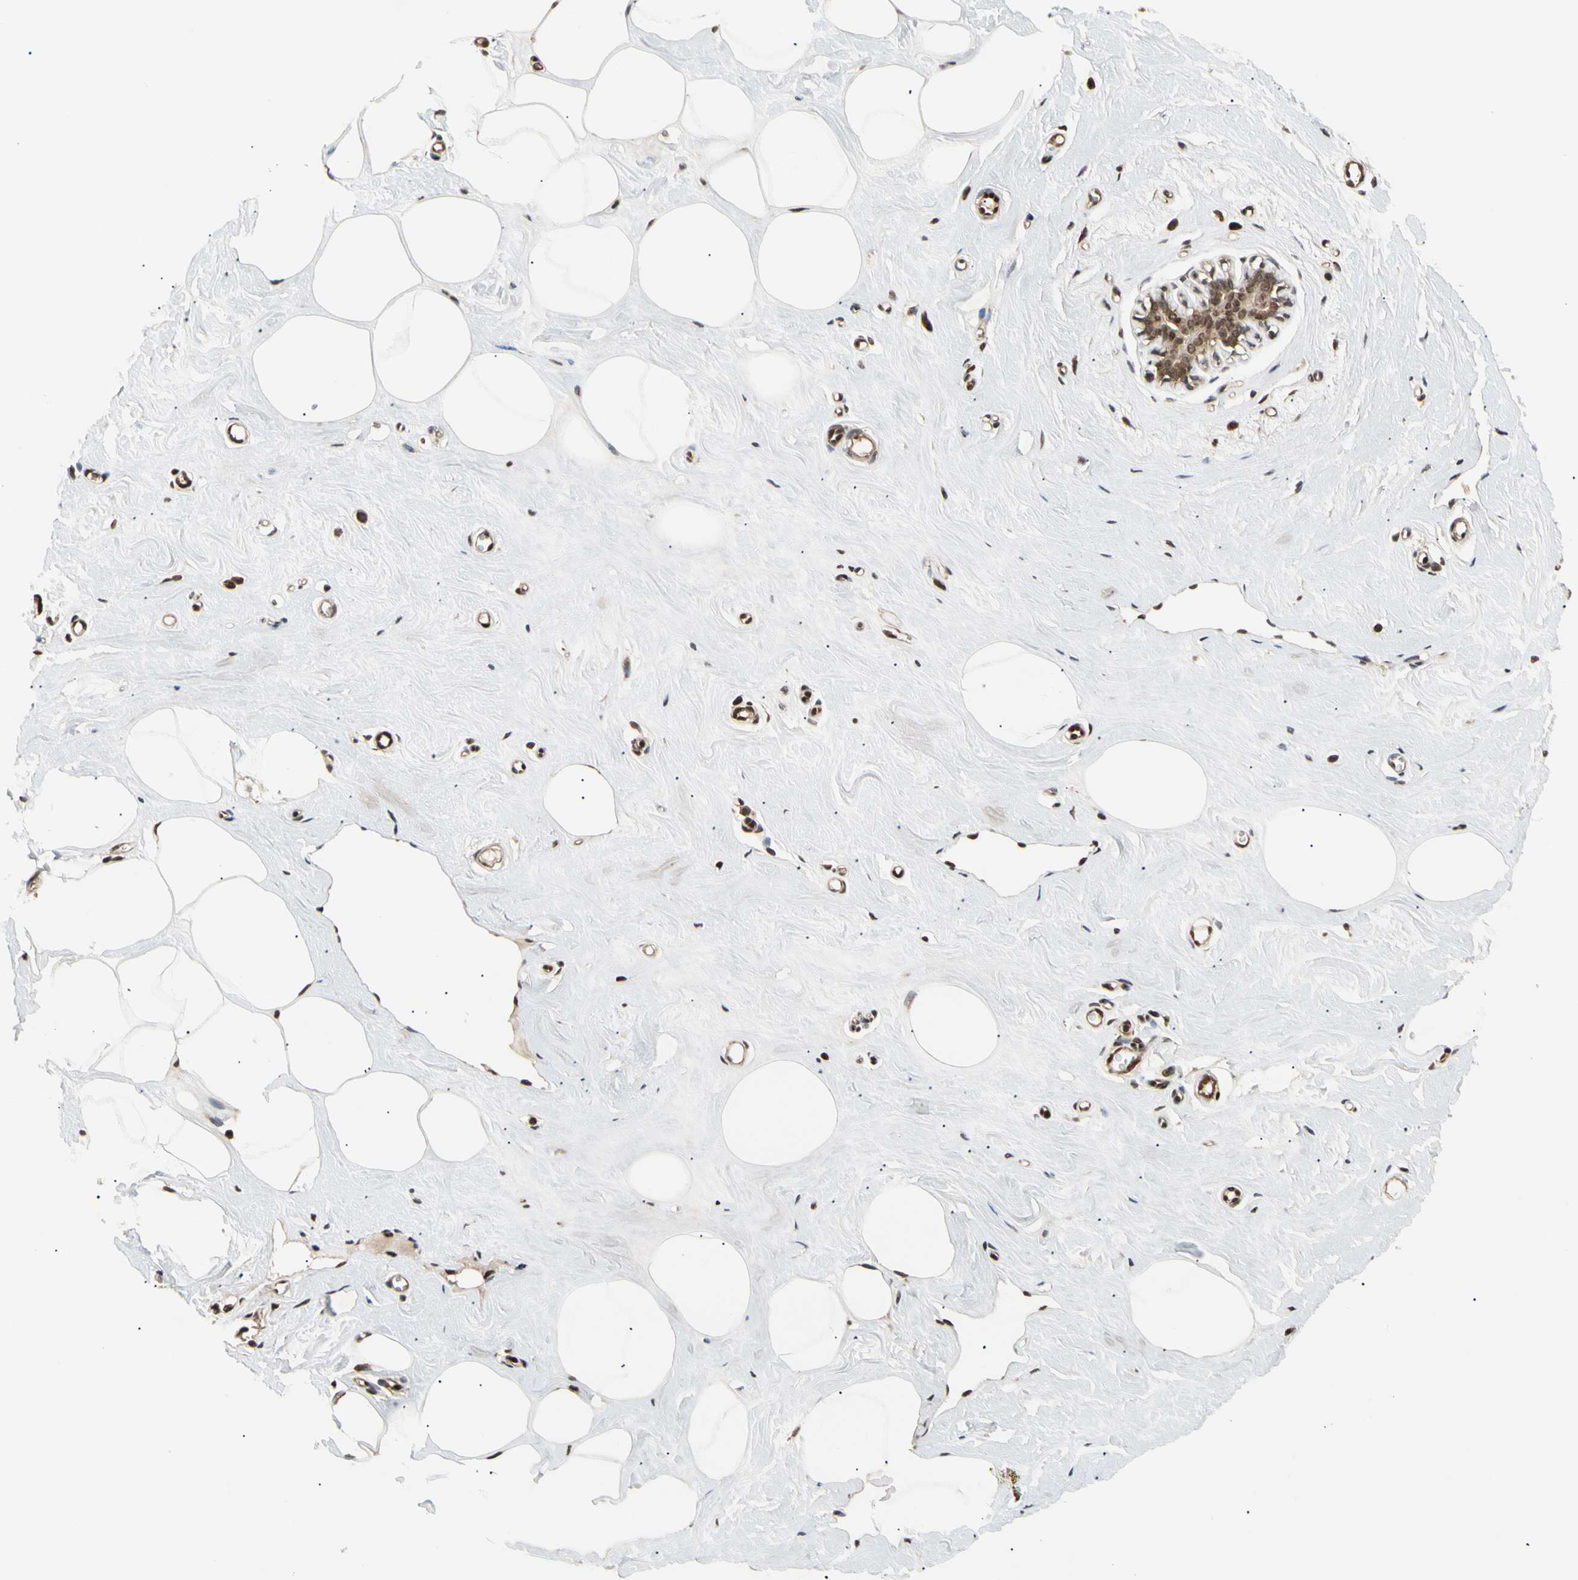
{"staining": {"intensity": "moderate", "quantity": ">75%", "location": "nuclear"}, "tissue": "breast", "cell_type": "Adipocytes", "image_type": "normal", "snomed": [{"axis": "morphology", "description": "Normal tissue, NOS"}, {"axis": "topography", "description": "Breast"}], "caption": "Breast was stained to show a protein in brown. There is medium levels of moderate nuclear expression in about >75% of adipocytes.", "gene": "EIF1AX", "patient": {"sex": "female", "age": 45}}